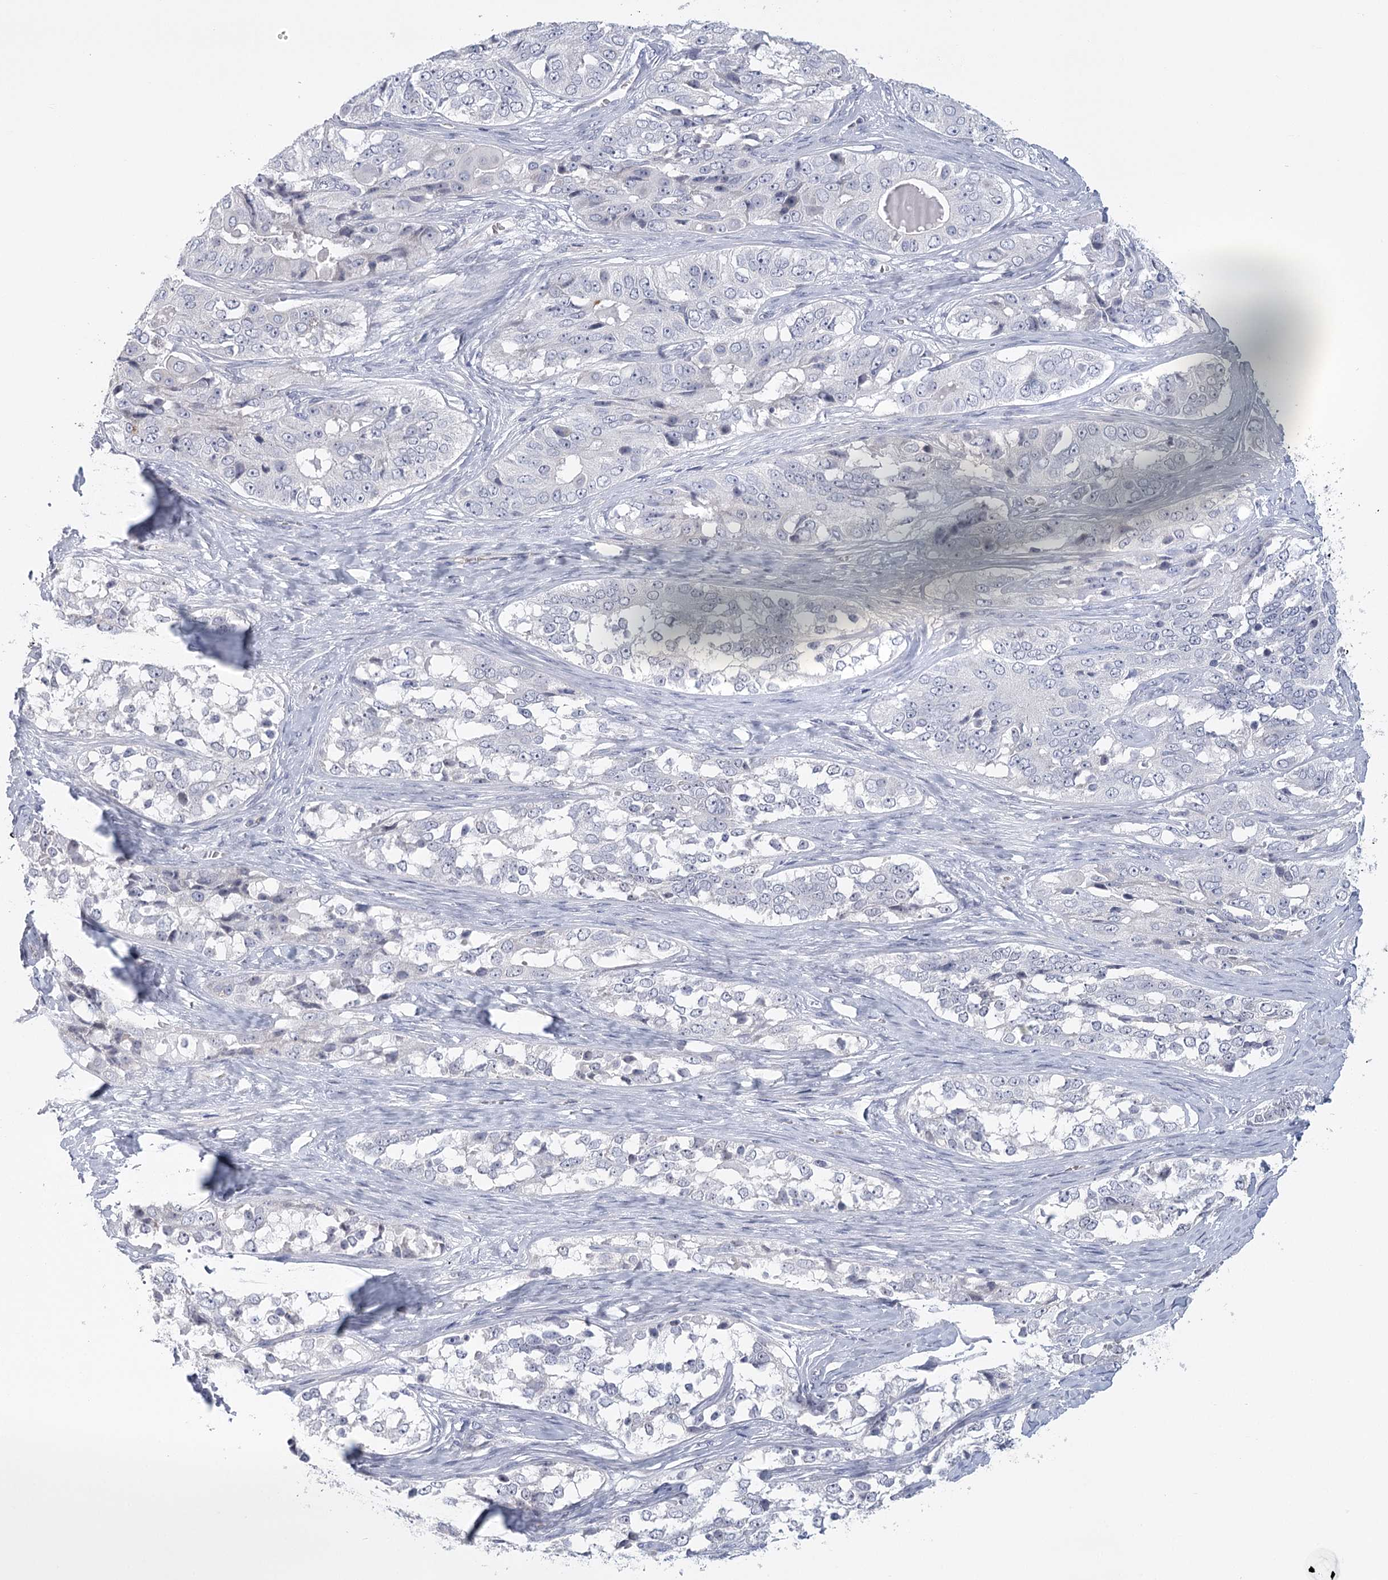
{"staining": {"intensity": "negative", "quantity": "none", "location": "none"}, "tissue": "ovarian cancer", "cell_type": "Tumor cells", "image_type": "cancer", "snomed": [{"axis": "morphology", "description": "Carcinoma, endometroid"}, {"axis": "topography", "description": "Ovary"}], "caption": "DAB immunohistochemical staining of endometroid carcinoma (ovarian) shows no significant positivity in tumor cells. (Stains: DAB immunohistochemistry with hematoxylin counter stain, Microscopy: brightfield microscopy at high magnification).", "gene": "FAM76B", "patient": {"sex": "female", "age": 51}}